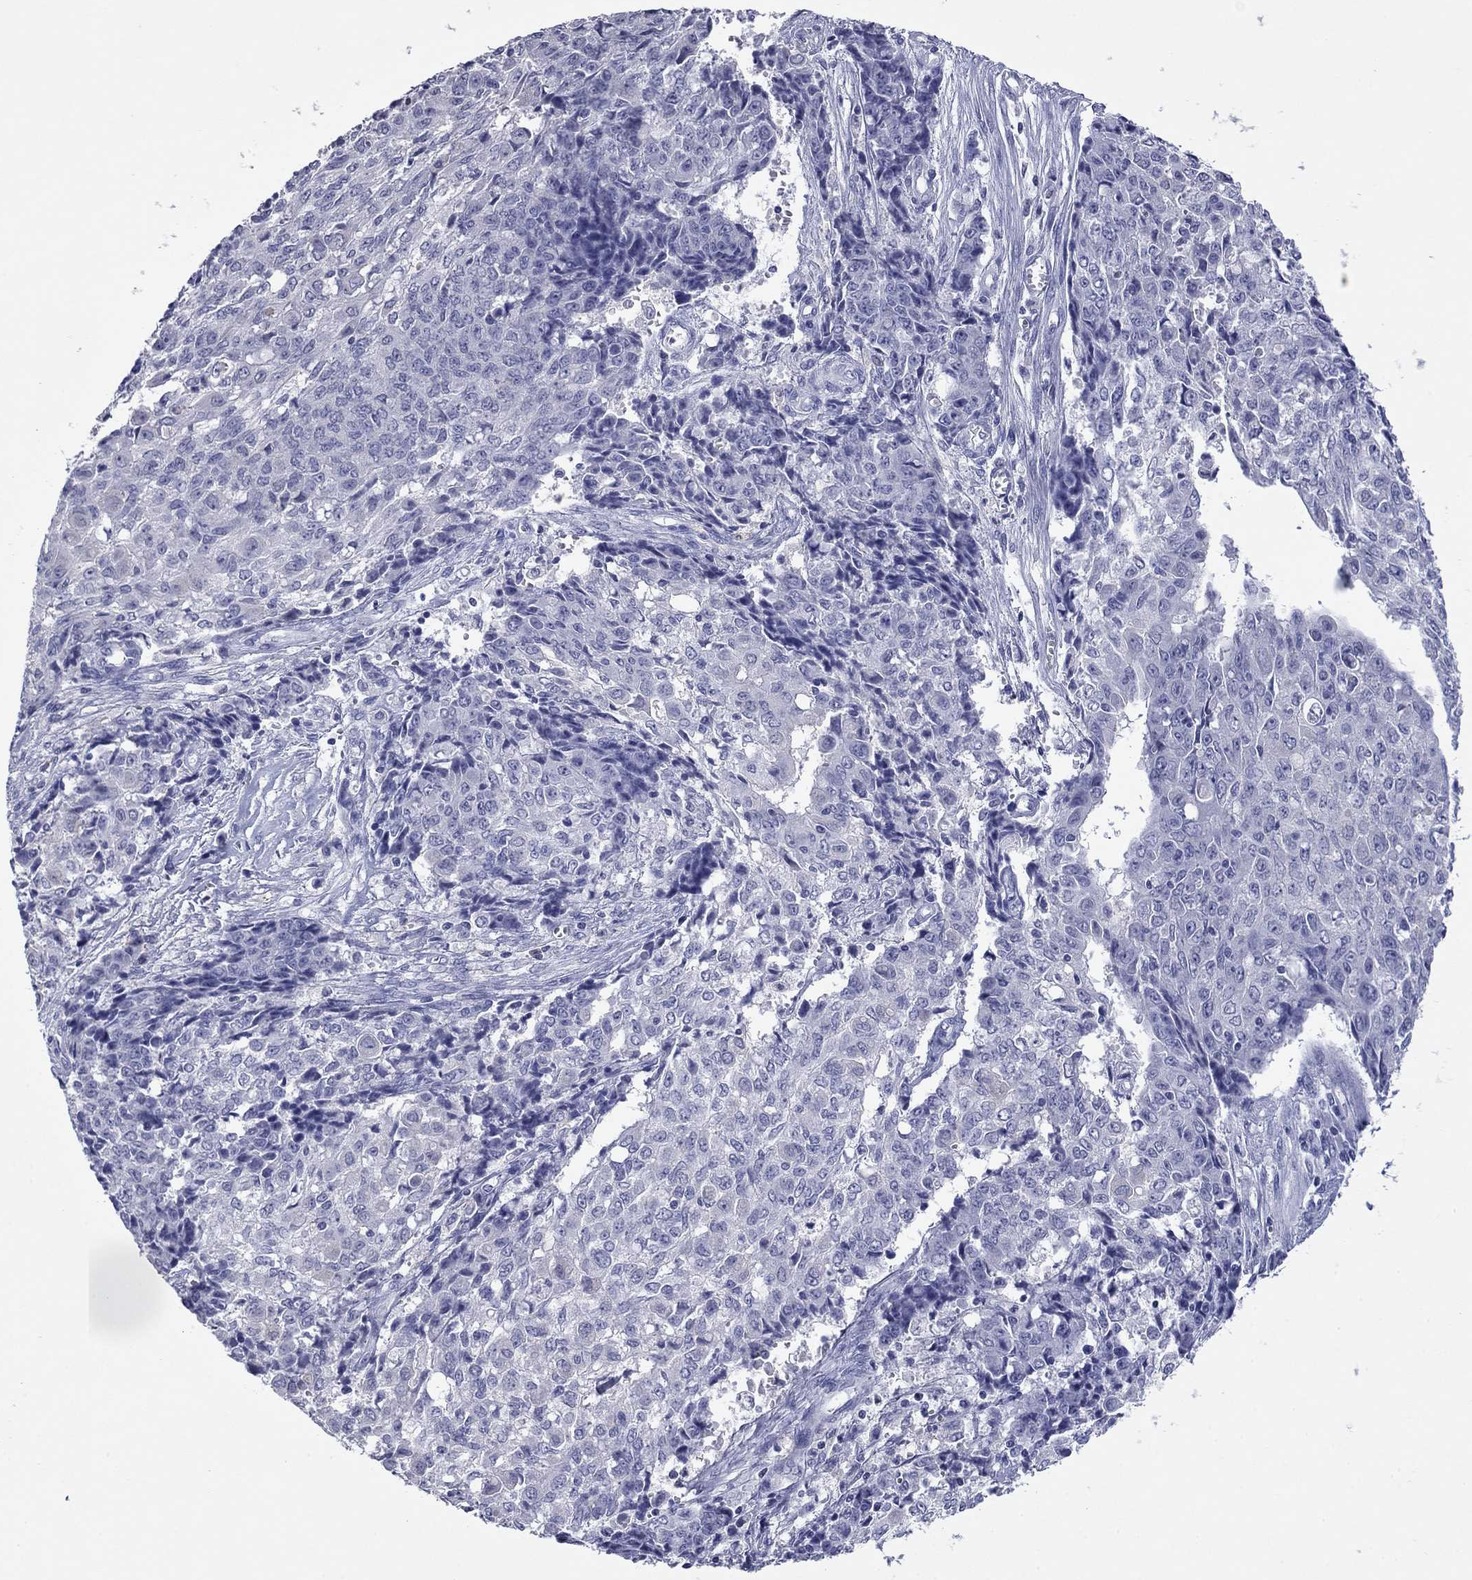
{"staining": {"intensity": "negative", "quantity": "none", "location": "none"}, "tissue": "ovarian cancer", "cell_type": "Tumor cells", "image_type": "cancer", "snomed": [{"axis": "morphology", "description": "Carcinoma, endometroid"}, {"axis": "topography", "description": "Ovary"}], "caption": "Ovarian cancer (endometroid carcinoma) stained for a protein using immunohistochemistry (IHC) demonstrates no staining tumor cells.", "gene": "CFAP119", "patient": {"sex": "female", "age": 42}}